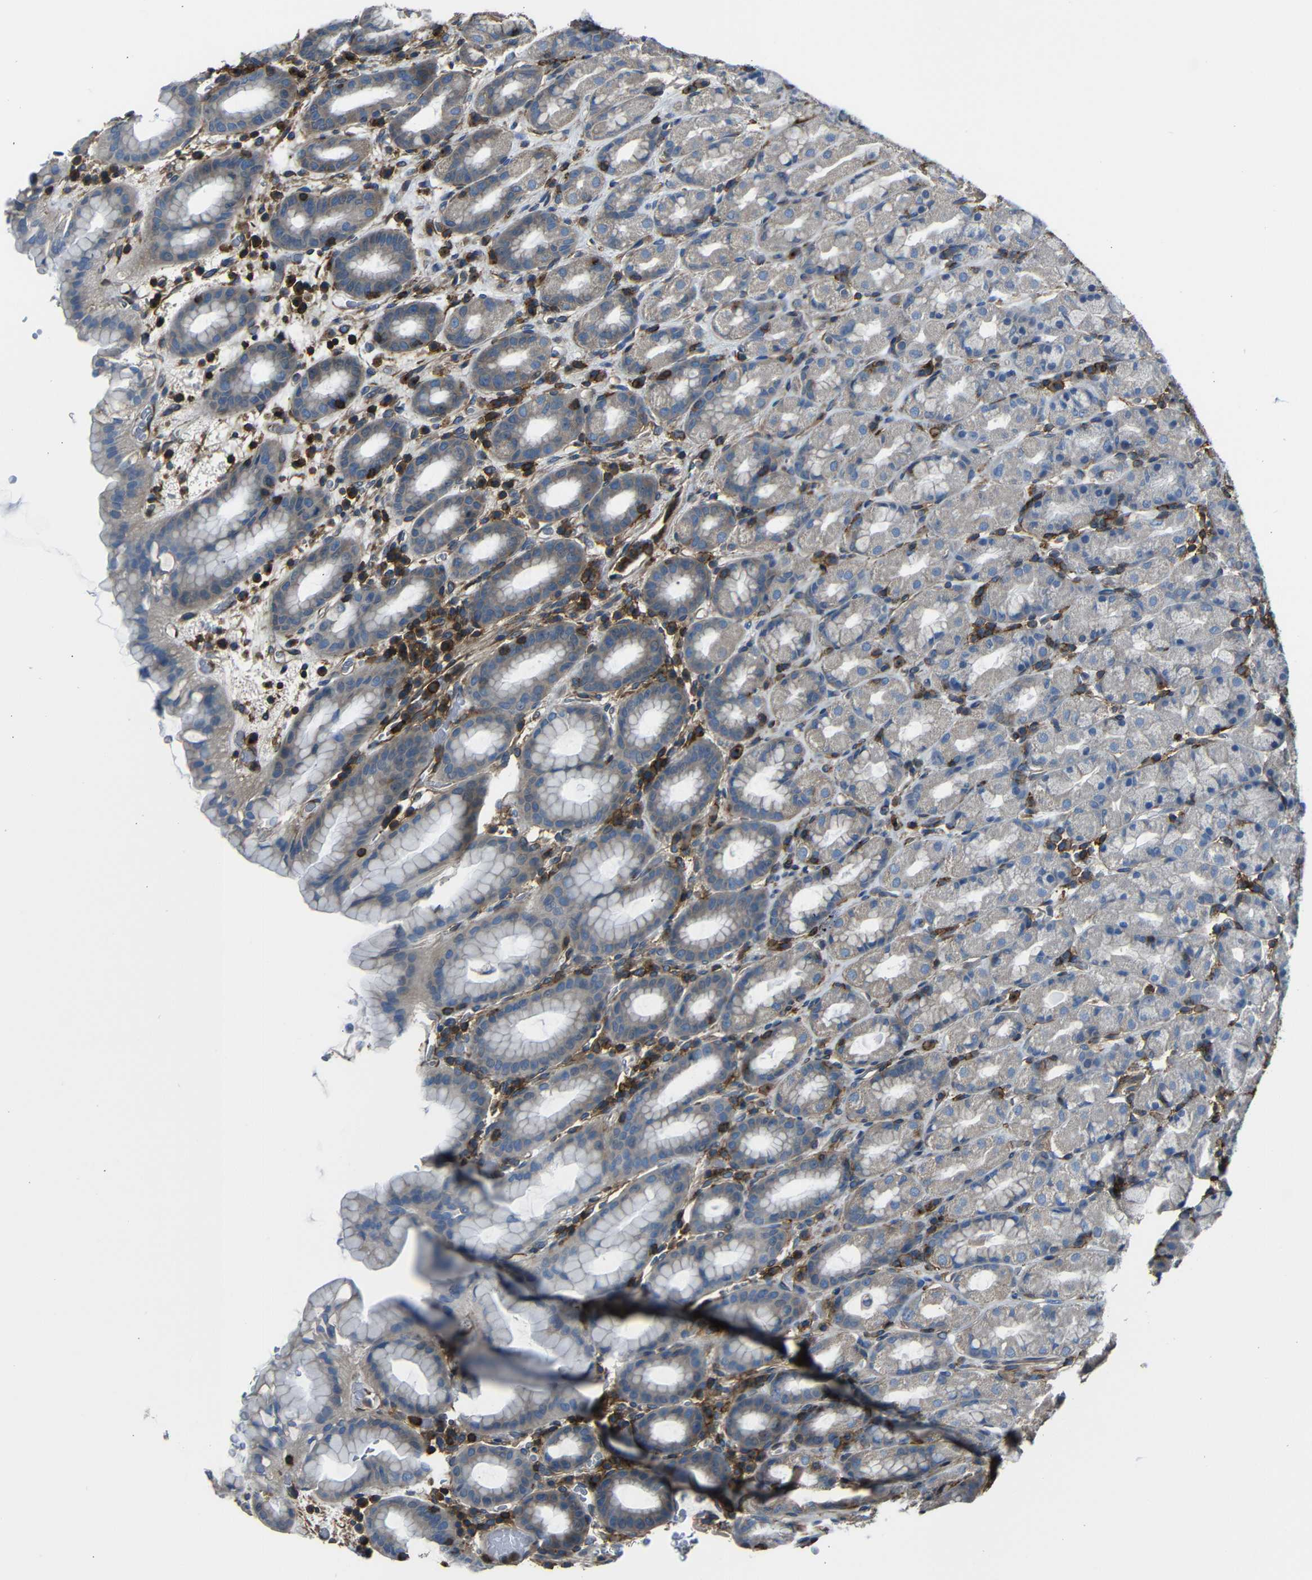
{"staining": {"intensity": "weak", "quantity": "<25%", "location": "cytoplasmic/membranous"}, "tissue": "stomach", "cell_type": "Glandular cells", "image_type": "normal", "snomed": [{"axis": "morphology", "description": "Normal tissue, NOS"}, {"axis": "topography", "description": "Stomach, upper"}], "caption": "High magnification brightfield microscopy of benign stomach stained with DAB (3,3'-diaminobenzidine) (brown) and counterstained with hematoxylin (blue): glandular cells show no significant positivity.", "gene": "ADGRE5", "patient": {"sex": "male", "age": 68}}